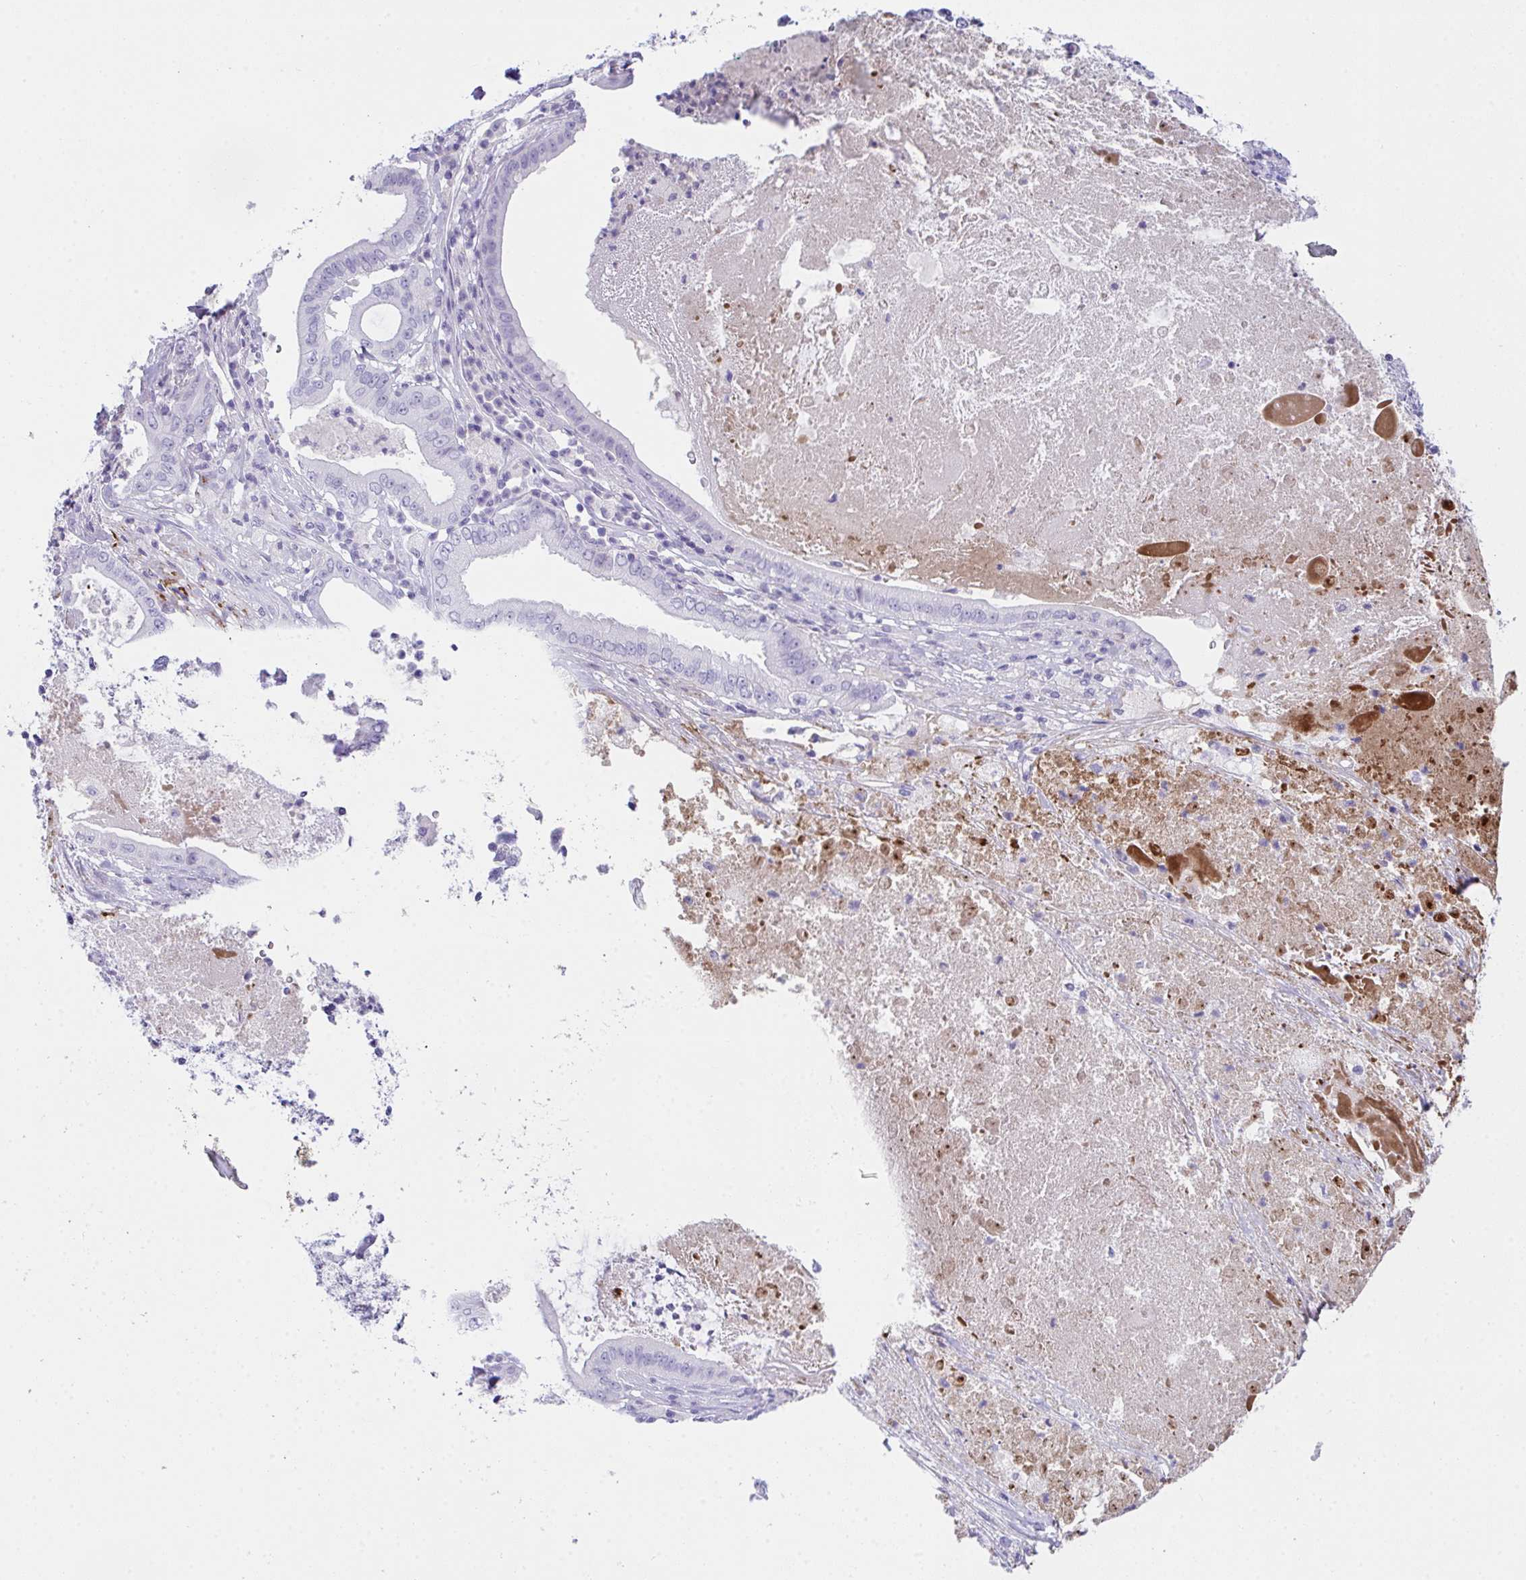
{"staining": {"intensity": "negative", "quantity": "none", "location": "none"}, "tissue": "pancreatic cancer", "cell_type": "Tumor cells", "image_type": "cancer", "snomed": [{"axis": "morphology", "description": "Adenocarcinoma, NOS"}, {"axis": "topography", "description": "Pancreas"}], "caption": "Immunohistochemistry (IHC) image of pancreatic cancer (adenocarcinoma) stained for a protein (brown), which exhibits no staining in tumor cells.", "gene": "KMT2E", "patient": {"sex": "male", "age": 71}}